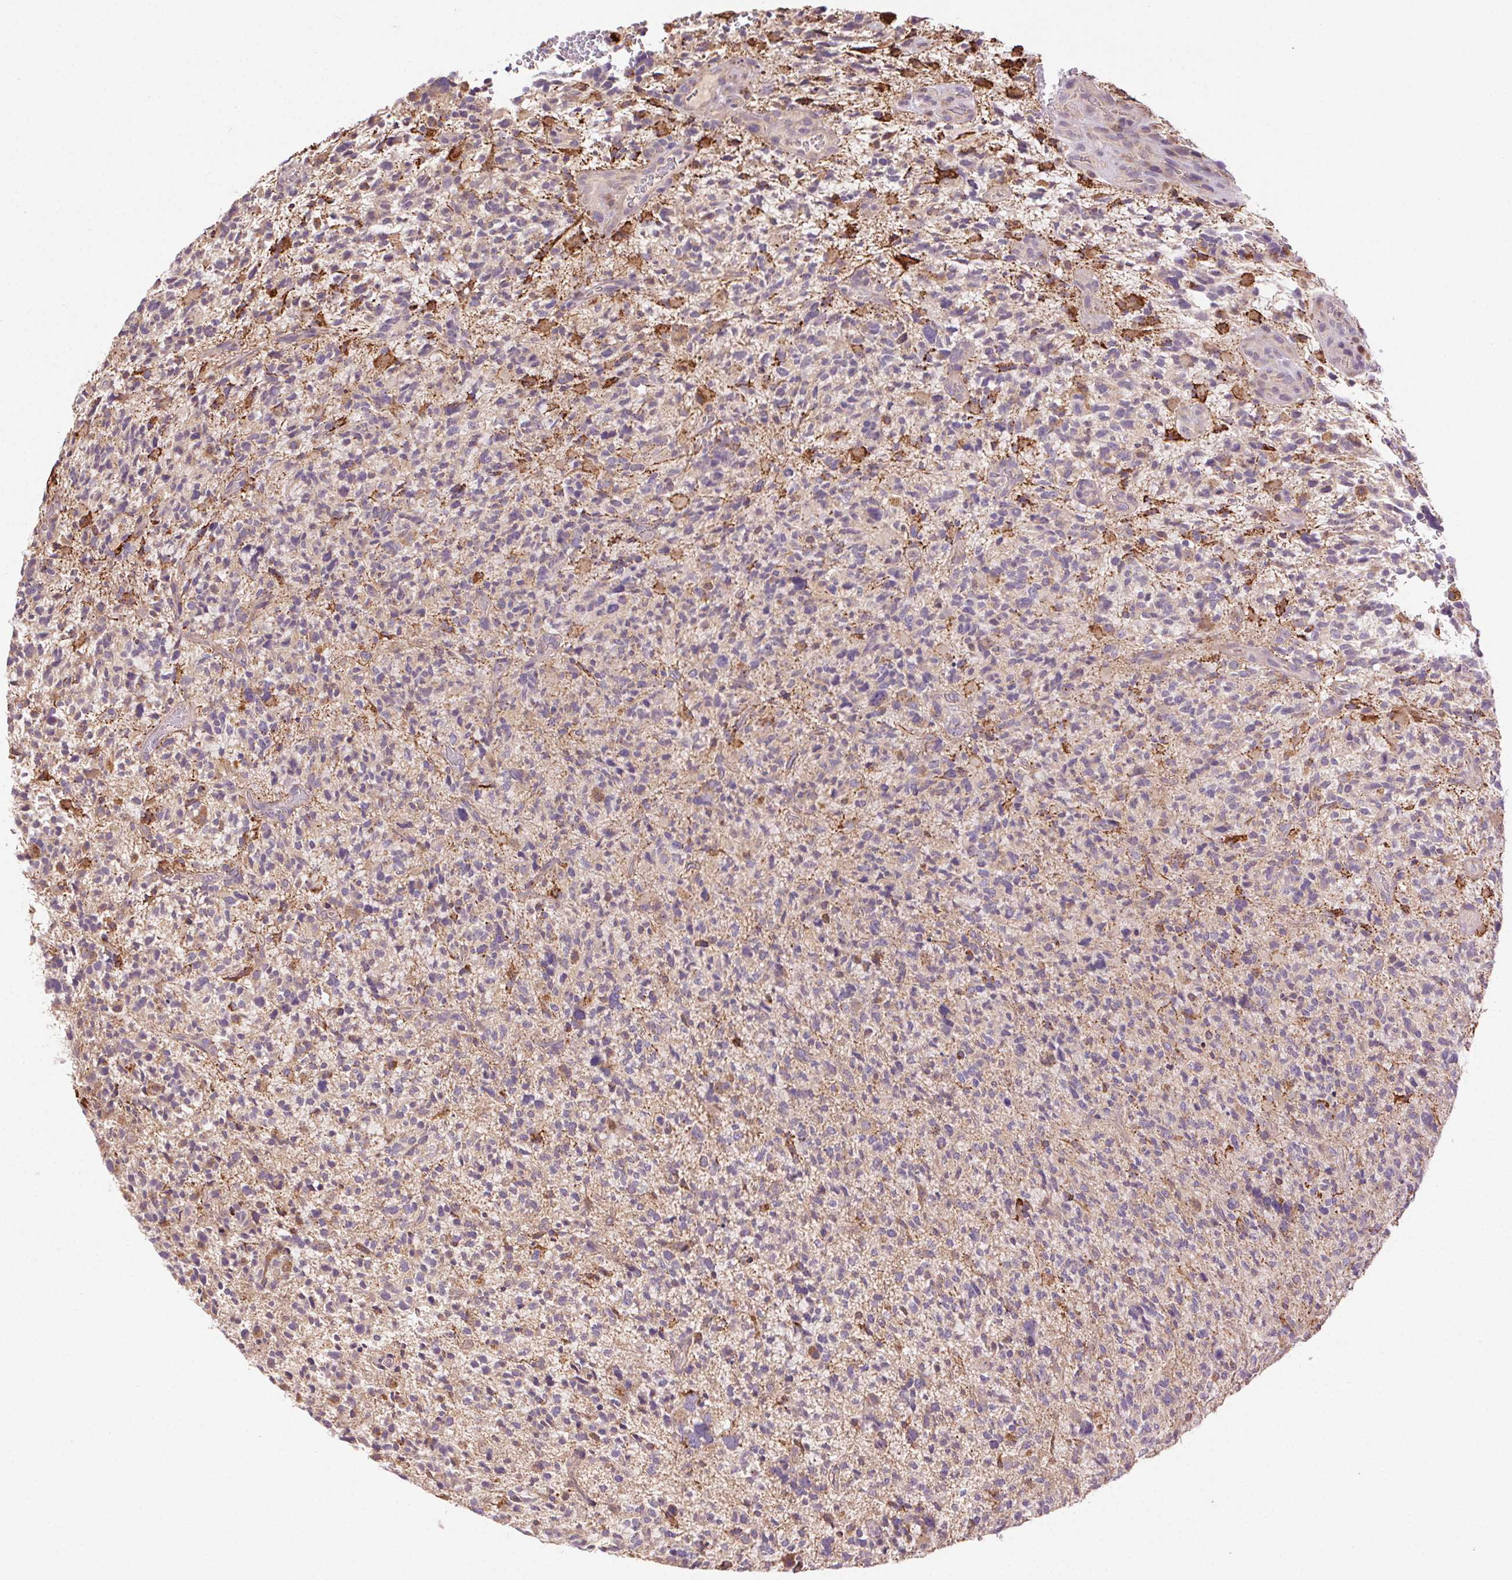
{"staining": {"intensity": "weak", "quantity": "<25%", "location": "cytoplasmic/membranous"}, "tissue": "glioma", "cell_type": "Tumor cells", "image_type": "cancer", "snomed": [{"axis": "morphology", "description": "Glioma, malignant, High grade"}, {"axis": "topography", "description": "Brain"}], "caption": "Tumor cells are negative for protein expression in human glioma.", "gene": "FNBP1L", "patient": {"sex": "female", "age": 71}}